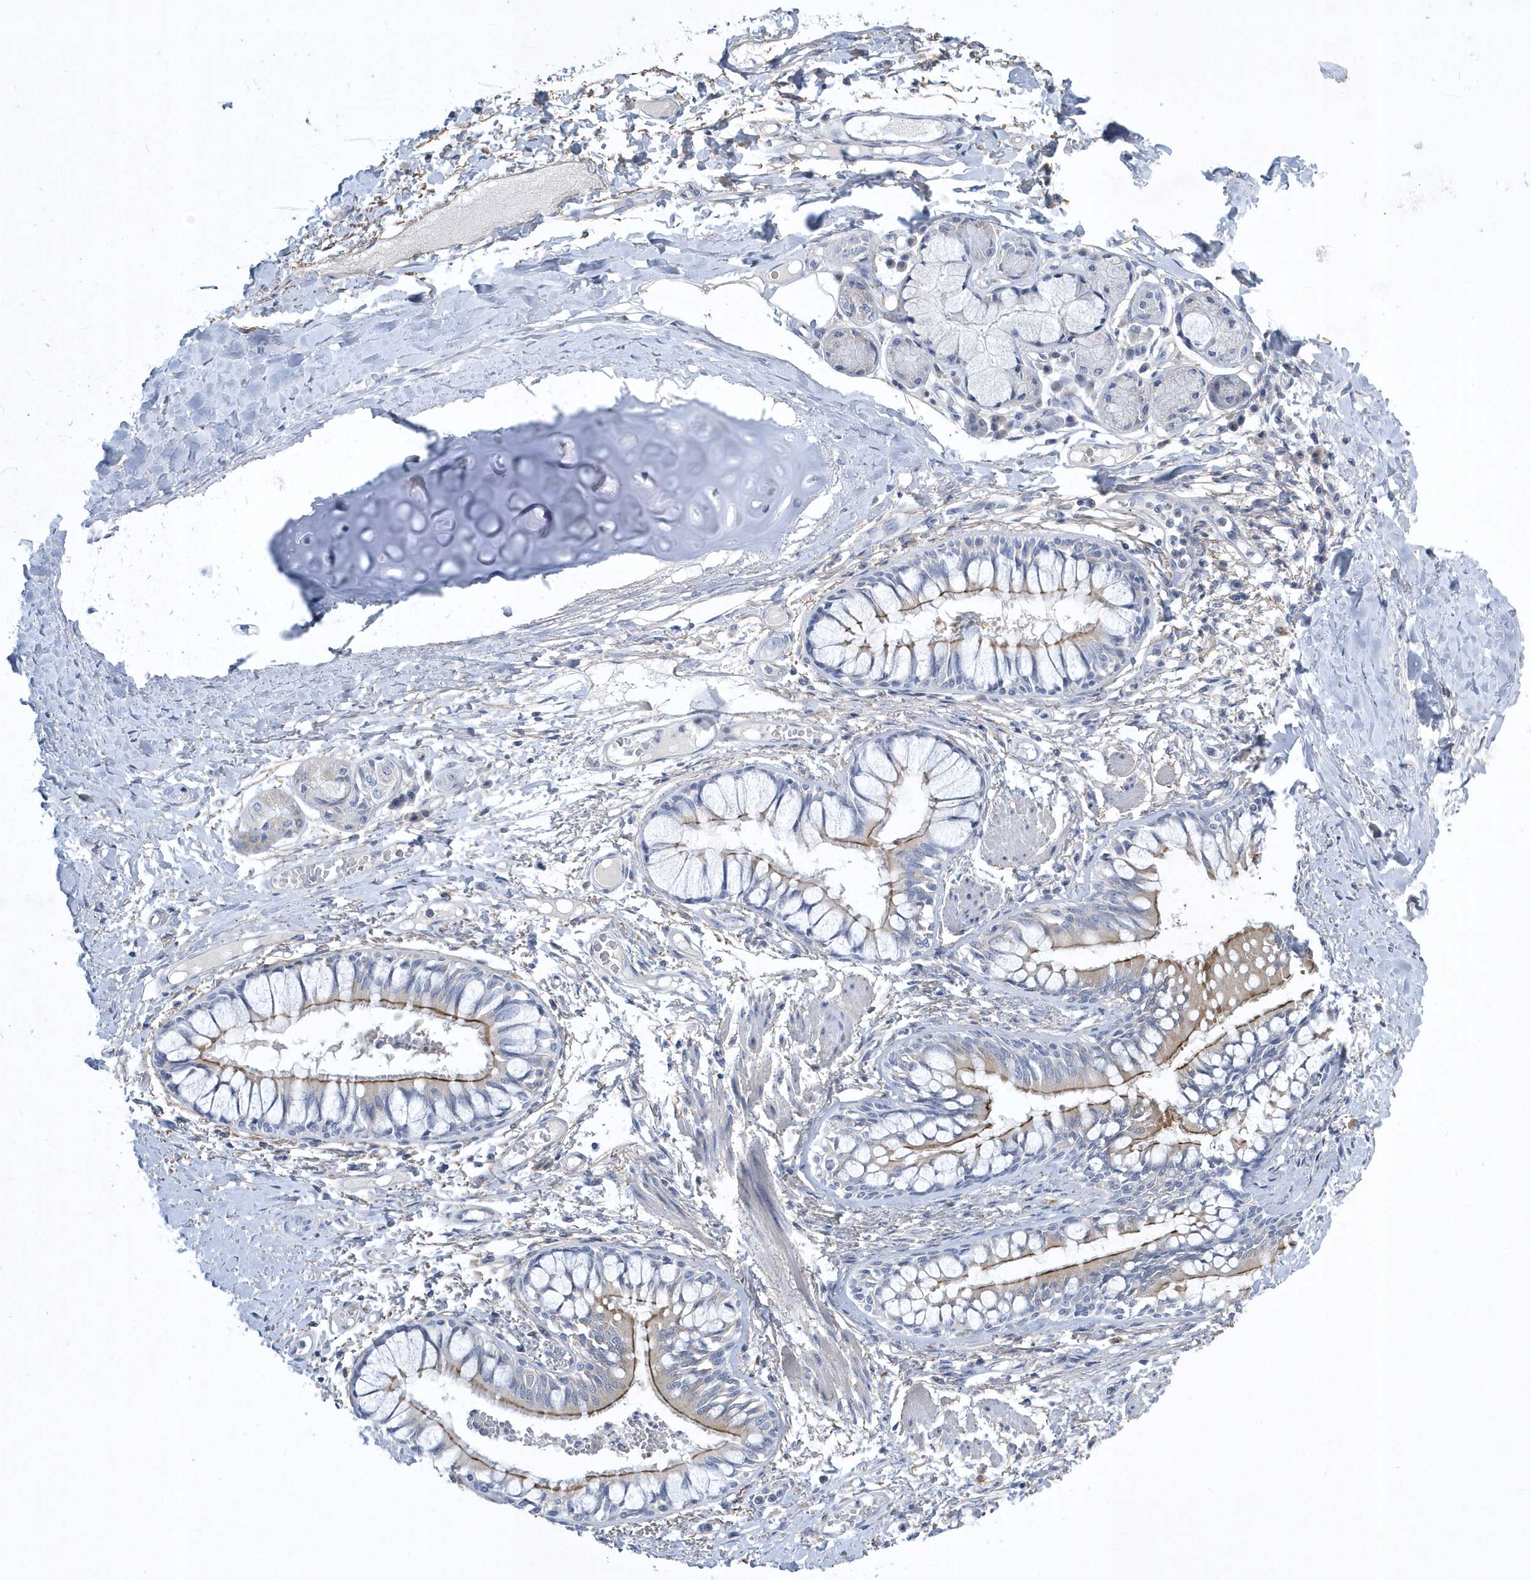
{"staining": {"intensity": "negative", "quantity": "none", "location": "none"}, "tissue": "adipose tissue", "cell_type": "Adipocytes", "image_type": "normal", "snomed": [{"axis": "morphology", "description": "Normal tissue, NOS"}, {"axis": "topography", "description": "Cartilage tissue"}, {"axis": "topography", "description": "Bronchus"}, {"axis": "topography", "description": "Lung"}, {"axis": "topography", "description": "Peripheral nerve tissue"}], "caption": "Adipose tissue was stained to show a protein in brown. There is no significant positivity in adipocytes. The staining was performed using DAB (3,3'-diaminobenzidine) to visualize the protein expression in brown, while the nuclei were stained in blue with hematoxylin (Magnification: 20x).", "gene": "SPATA18", "patient": {"sex": "female", "age": 49}}